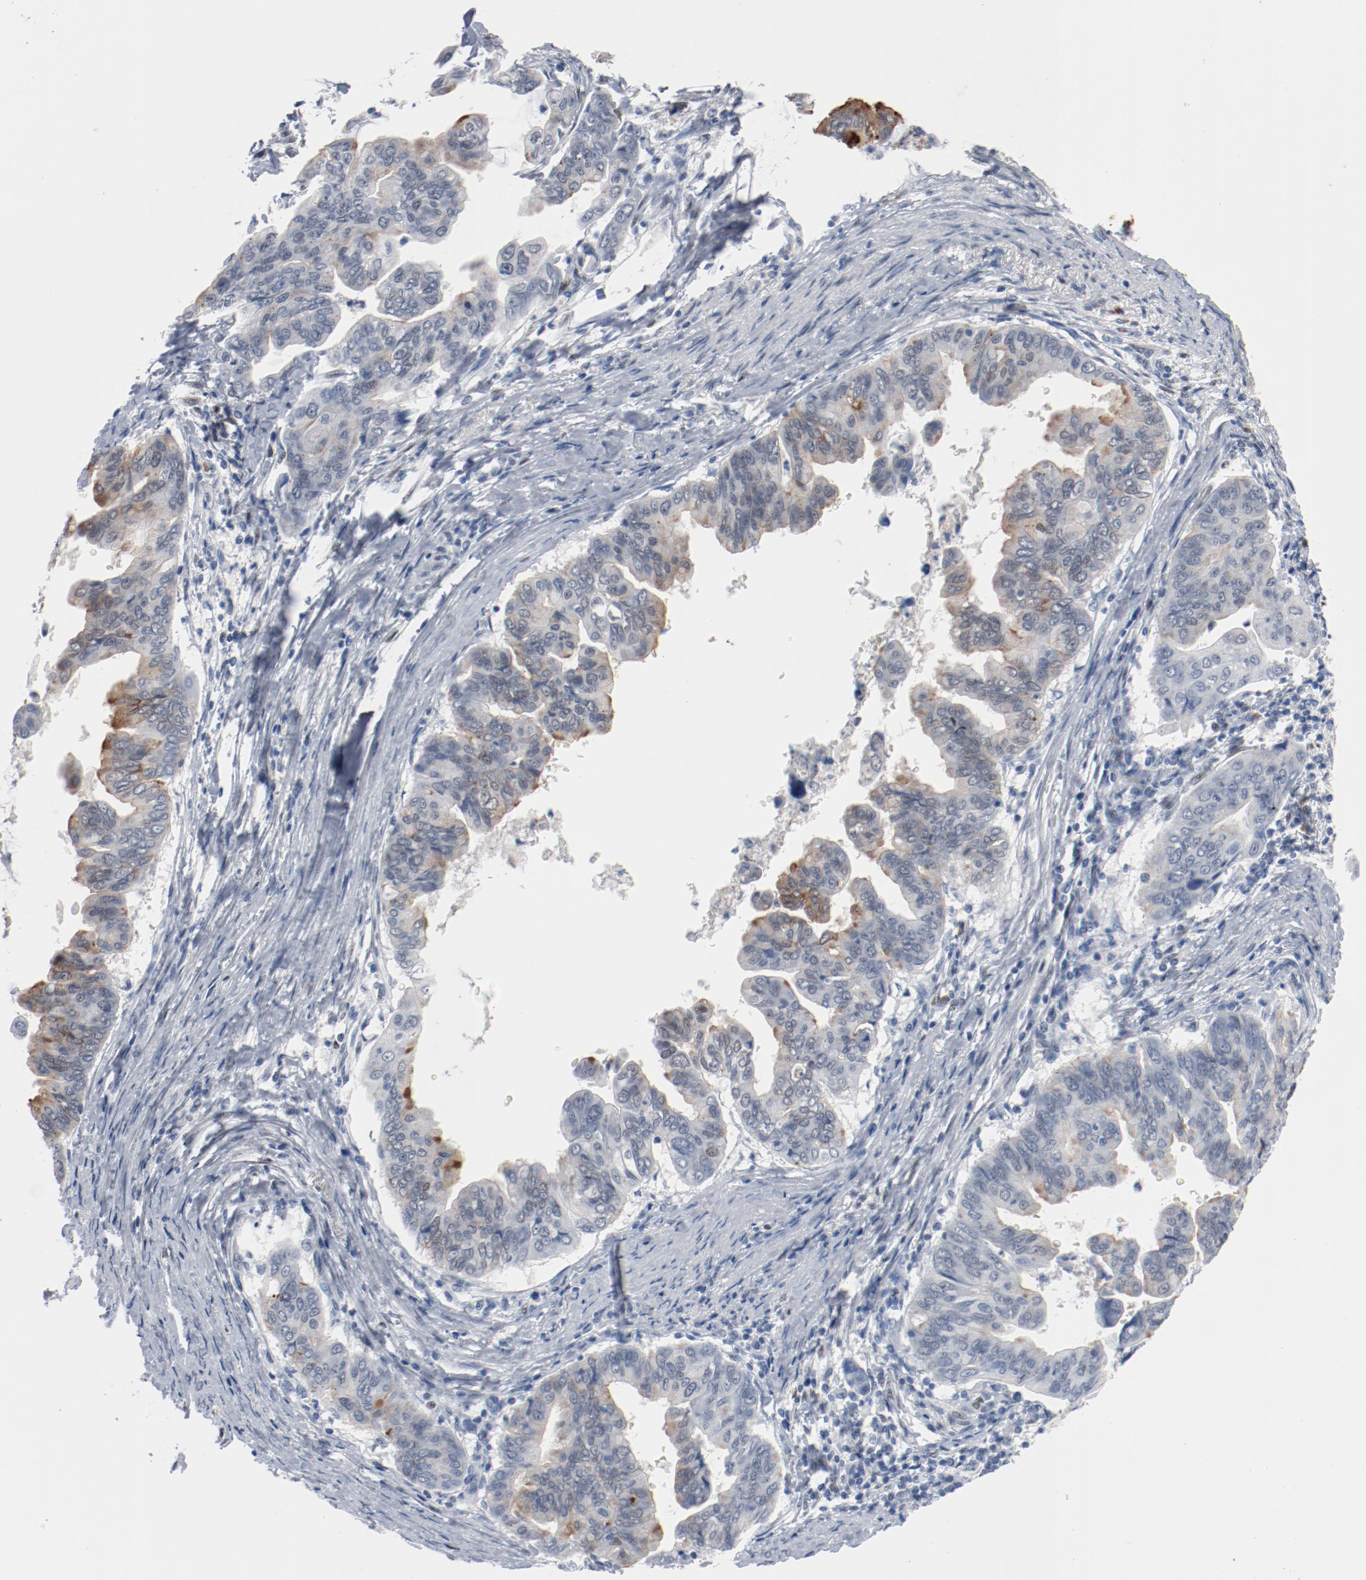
{"staining": {"intensity": "moderate", "quantity": "<25%", "location": "cytoplasmic/membranous"}, "tissue": "stomach cancer", "cell_type": "Tumor cells", "image_type": "cancer", "snomed": [{"axis": "morphology", "description": "Adenocarcinoma, NOS"}, {"axis": "topography", "description": "Stomach, upper"}], "caption": "Tumor cells demonstrate low levels of moderate cytoplasmic/membranous expression in approximately <25% of cells in human stomach cancer.", "gene": "FOXP1", "patient": {"sex": "male", "age": 80}}